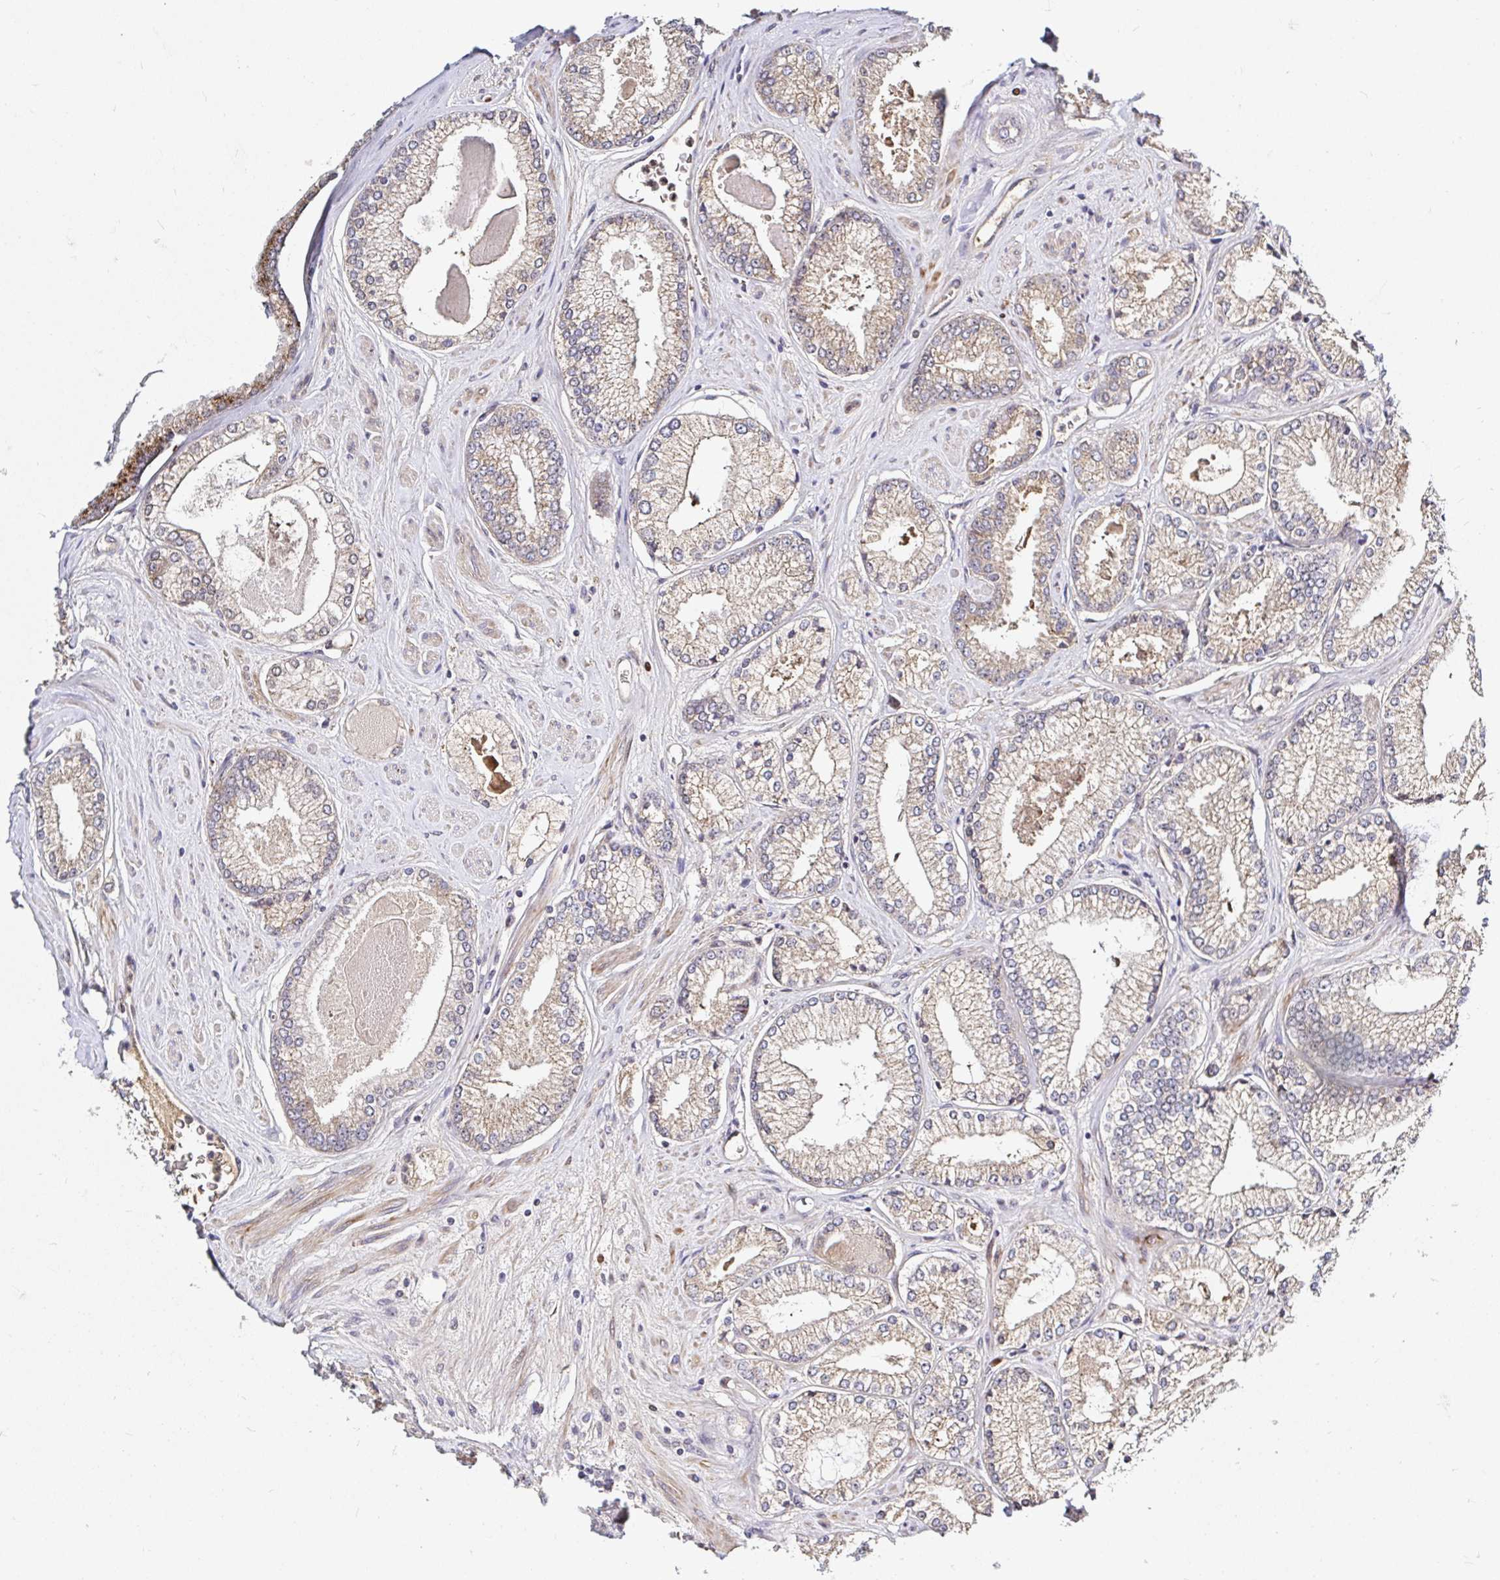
{"staining": {"intensity": "weak", "quantity": "25%-75%", "location": "cytoplasmic/membranous"}, "tissue": "prostate cancer", "cell_type": "Tumor cells", "image_type": "cancer", "snomed": [{"axis": "morphology", "description": "Adenocarcinoma, Low grade"}, {"axis": "topography", "description": "Prostate"}], "caption": "Prostate cancer (adenocarcinoma (low-grade)) stained with a protein marker displays weak staining in tumor cells.", "gene": "ARHGEF37", "patient": {"sex": "male", "age": 67}}